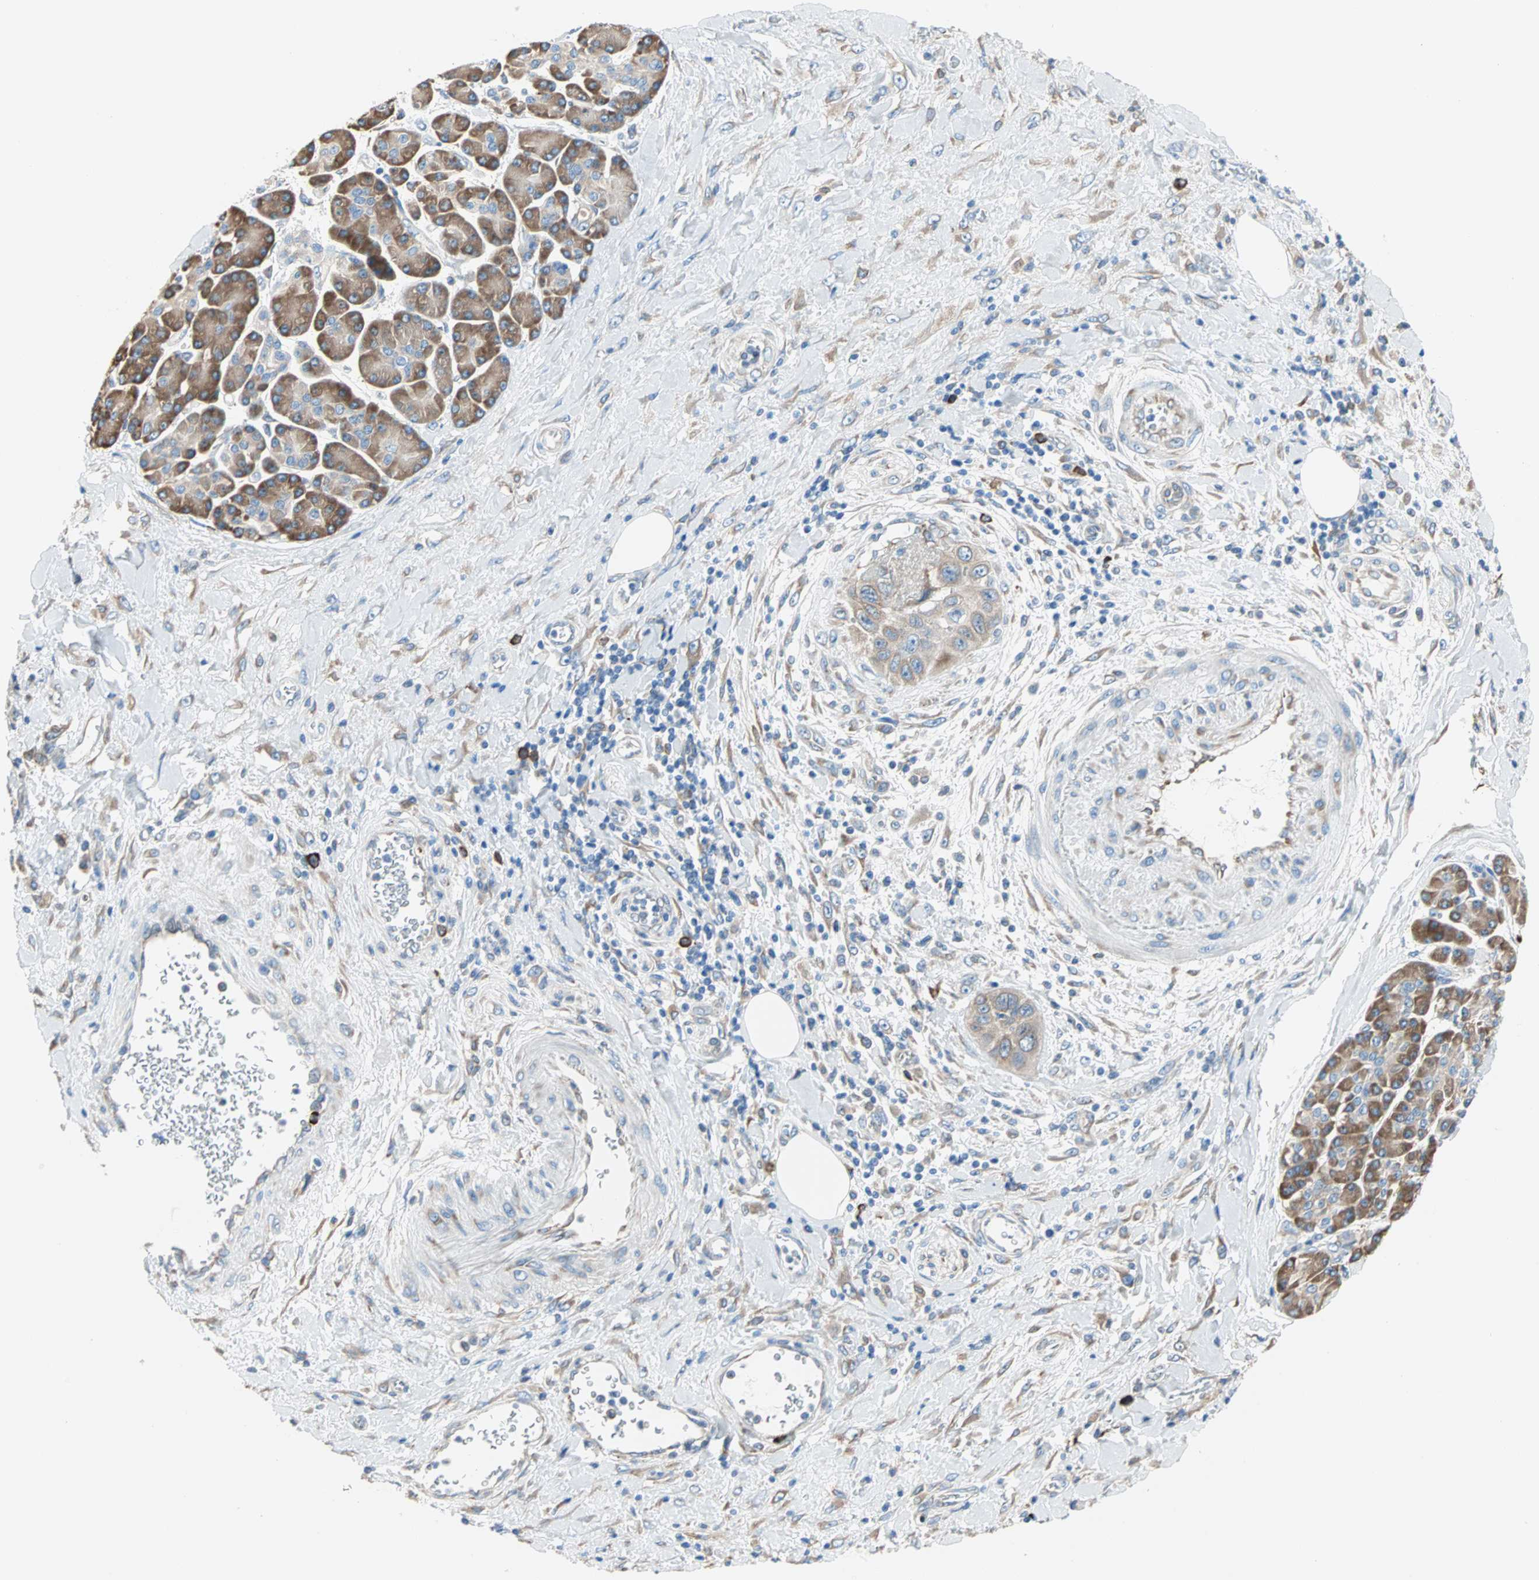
{"staining": {"intensity": "weak", "quantity": ">75%", "location": "cytoplasmic/membranous"}, "tissue": "pancreatic cancer", "cell_type": "Tumor cells", "image_type": "cancer", "snomed": [{"axis": "morphology", "description": "Adenocarcinoma, NOS"}, {"axis": "topography", "description": "Pancreas"}], "caption": "A high-resolution photomicrograph shows IHC staining of pancreatic cancer (adenocarcinoma), which displays weak cytoplasmic/membranous staining in approximately >75% of tumor cells.", "gene": "PLCXD1", "patient": {"sex": "female", "age": 70}}